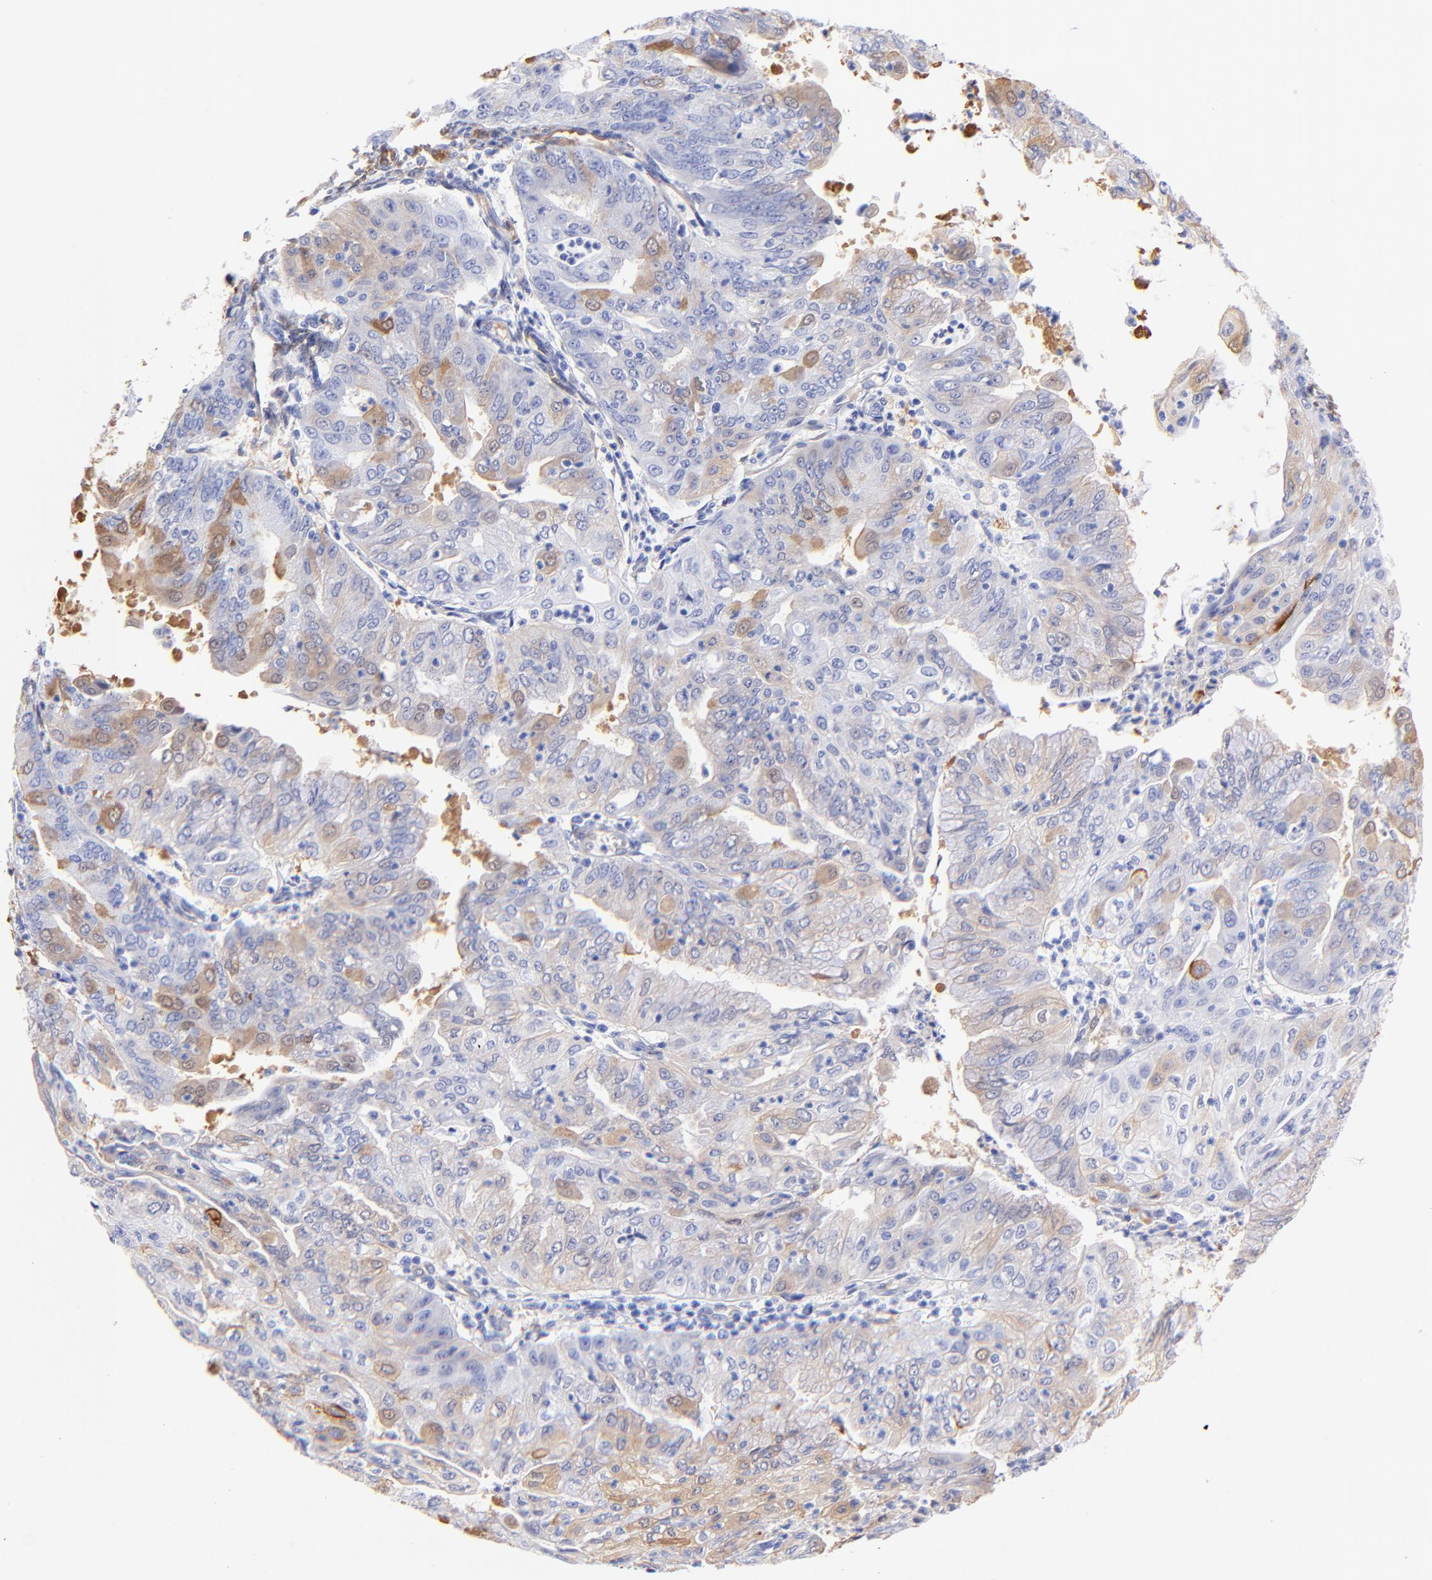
{"staining": {"intensity": "strong", "quantity": "<25%", "location": "cytoplasmic/membranous"}, "tissue": "endometrial cancer", "cell_type": "Tumor cells", "image_type": "cancer", "snomed": [{"axis": "morphology", "description": "Adenocarcinoma, NOS"}, {"axis": "topography", "description": "Endometrium"}], "caption": "This micrograph displays IHC staining of human endometrial cancer (adenocarcinoma), with medium strong cytoplasmic/membranous staining in about <25% of tumor cells.", "gene": "ALDH1A1", "patient": {"sex": "female", "age": 79}}